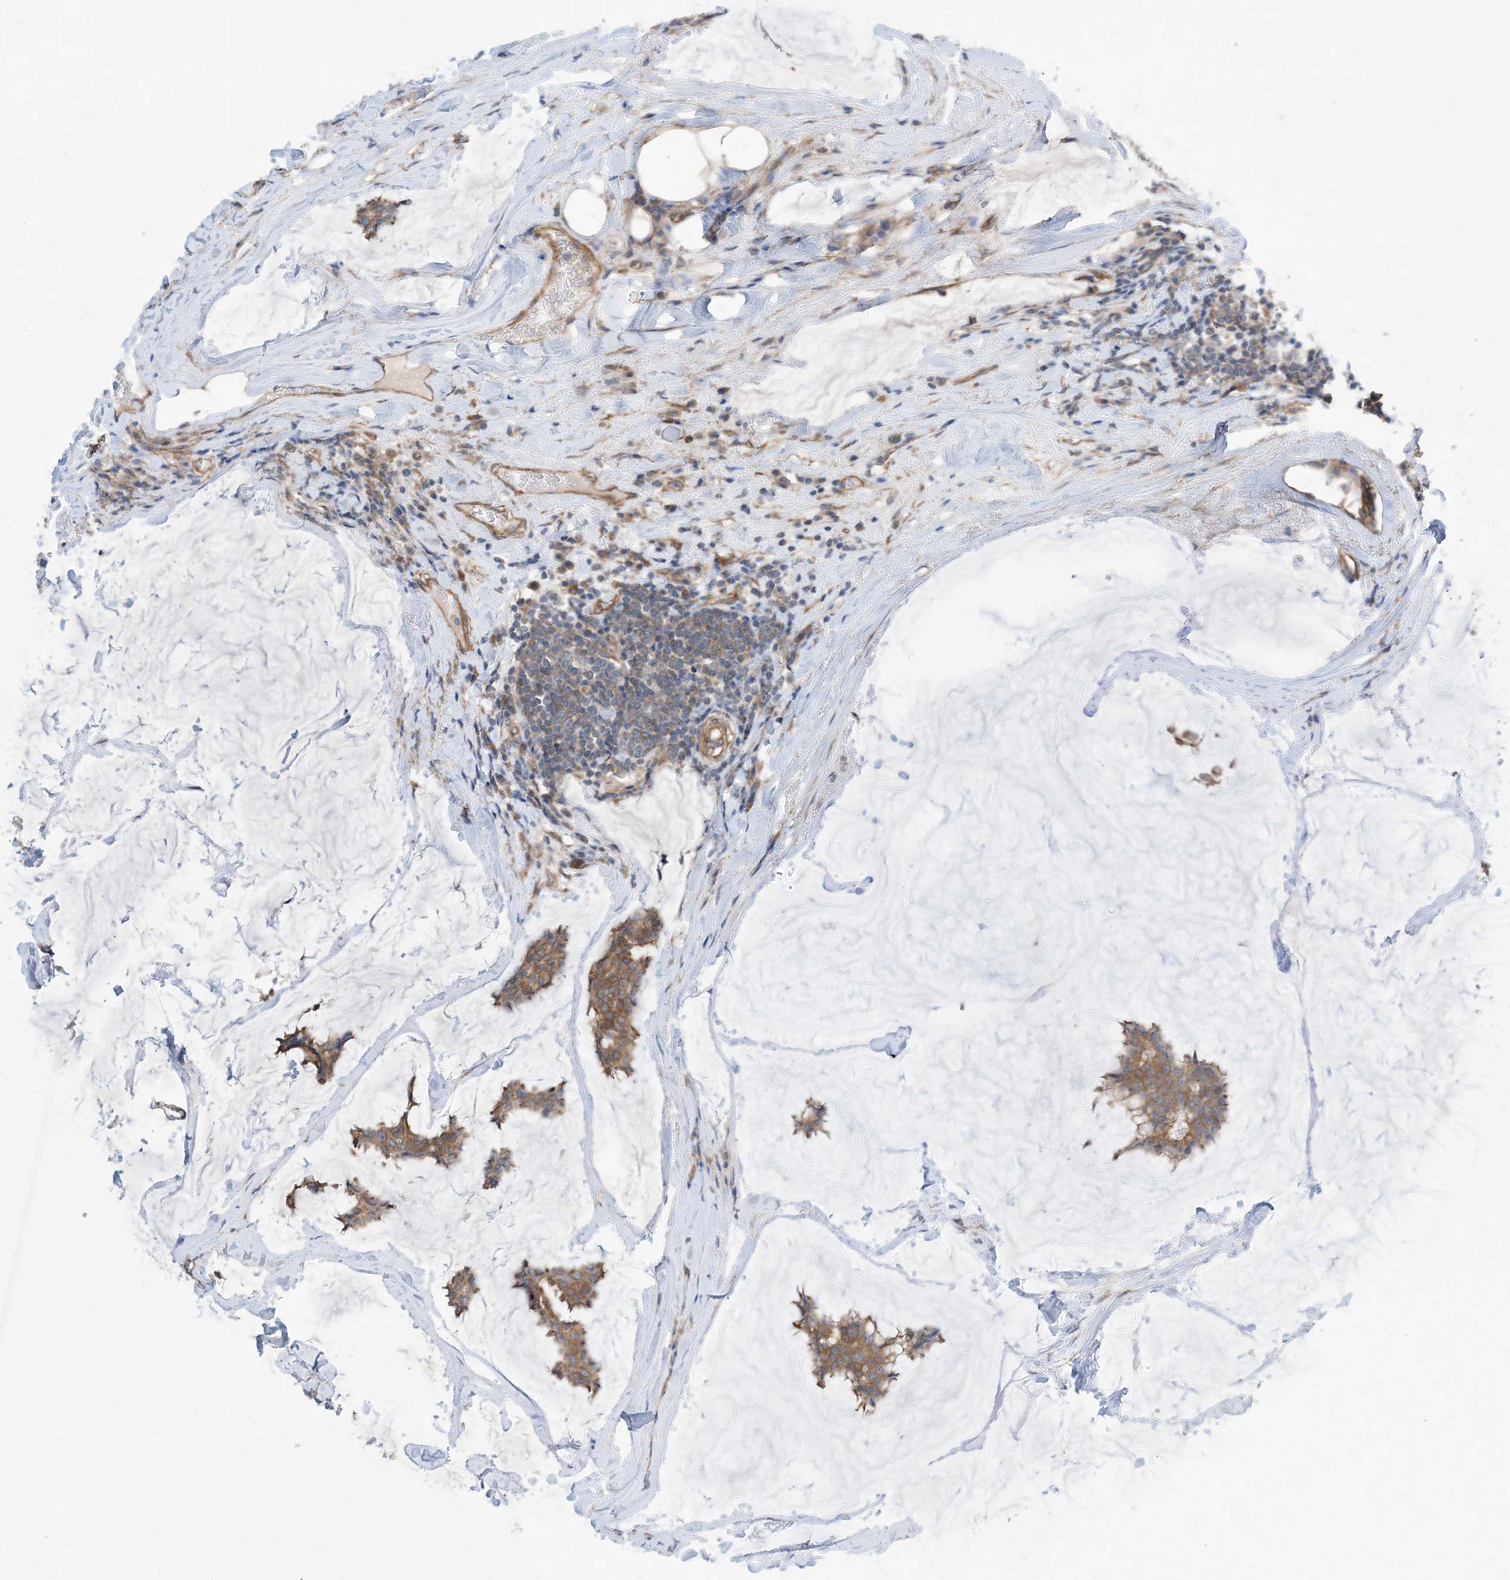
{"staining": {"intensity": "moderate", "quantity": ">75%", "location": "cytoplasmic/membranous"}, "tissue": "breast cancer", "cell_type": "Tumor cells", "image_type": "cancer", "snomed": [{"axis": "morphology", "description": "Duct carcinoma"}, {"axis": "topography", "description": "Breast"}], "caption": "This is a photomicrograph of IHC staining of breast cancer, which shows moderate expression in the cytoplasmic/membranous of tumor cells.", "gene": "EHBP1", "patient": {"sex": "female", "age": 93}}